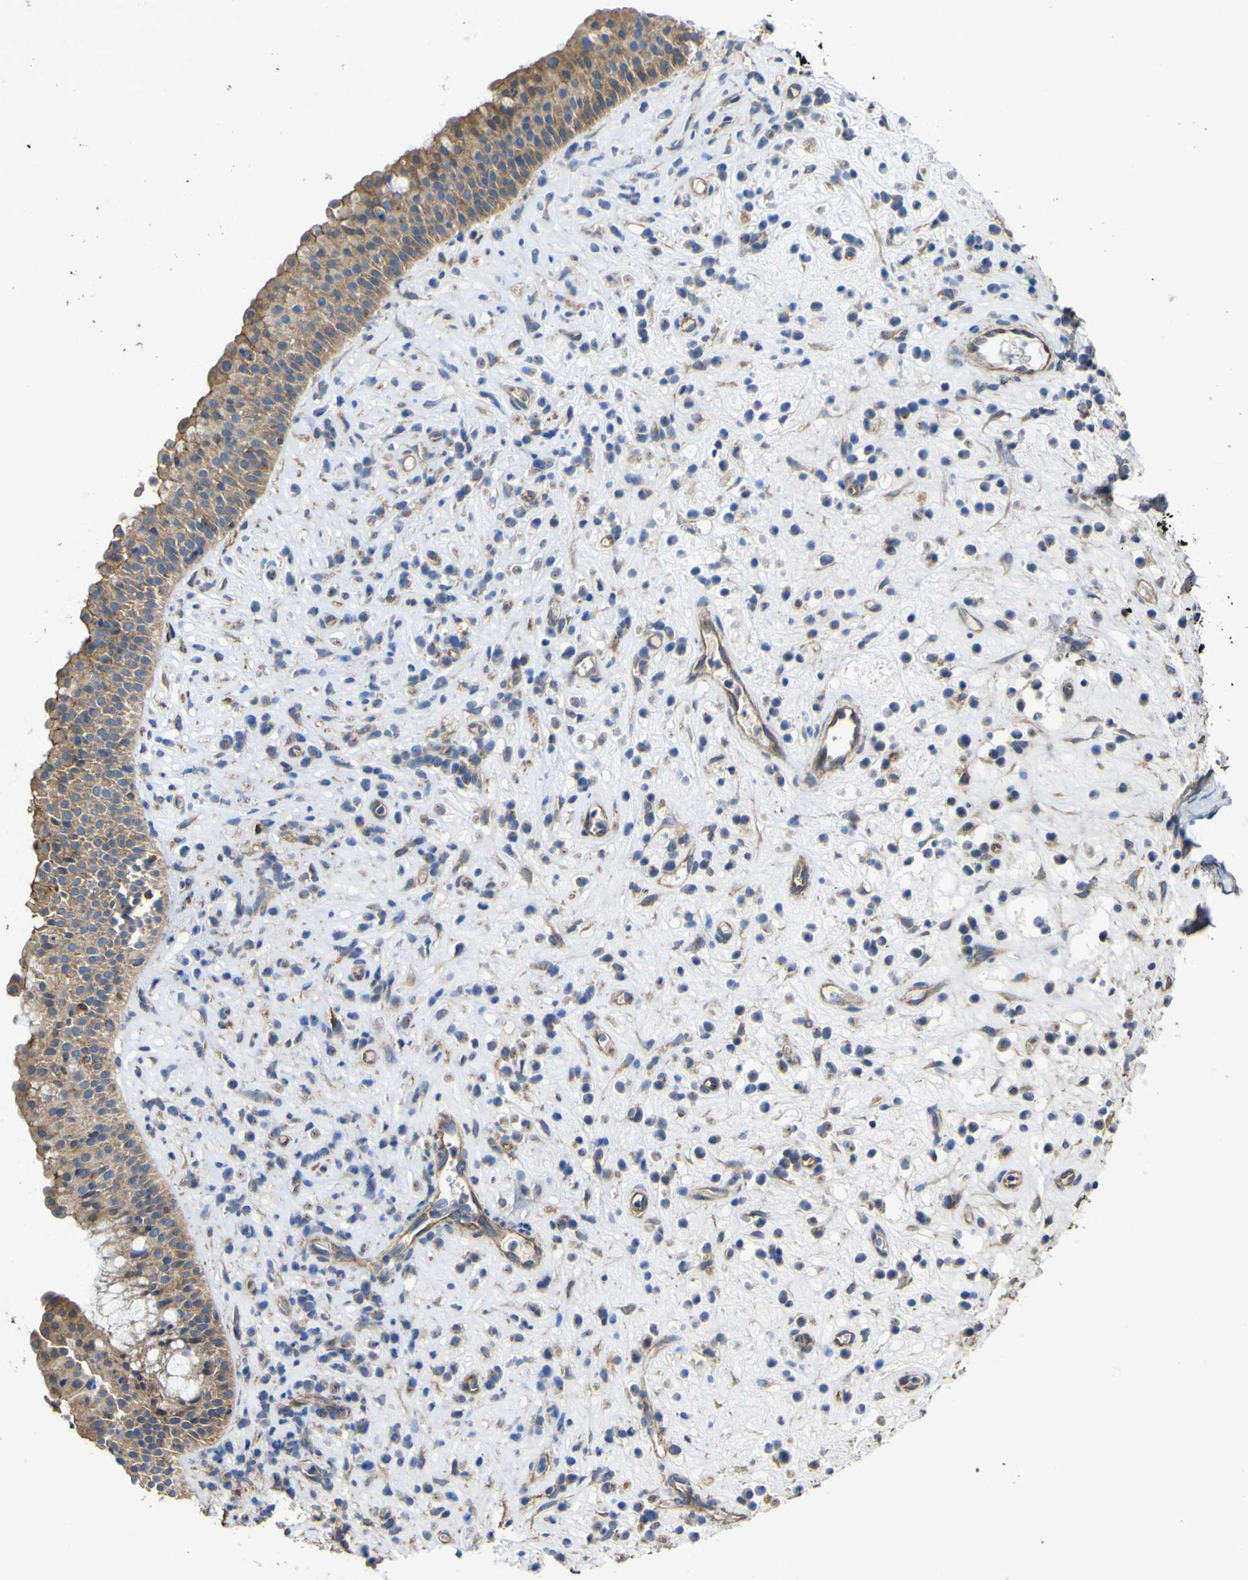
{"staining": {"intensity": "moderate", "quantity": ">75%", "location": "cytoplasmic/membranous"}, "tissue": "nasopharynx", "cell_type": "Respiratory epithelial cells", "image_type": "normal", "snomed": [{"axis": "morphology", "description": "Normal tissue, NOS"}, {"axis": "topography", "description": "Nasopharynx"}], "caption": "Protein staining displays moderate cytoplasmic/membranous positivity in approximately >75% of respiratory epithelial cells in normal nasopharynx.", "gene": "TNFSF15", "patient": {"sex": "female", "age": 51}}